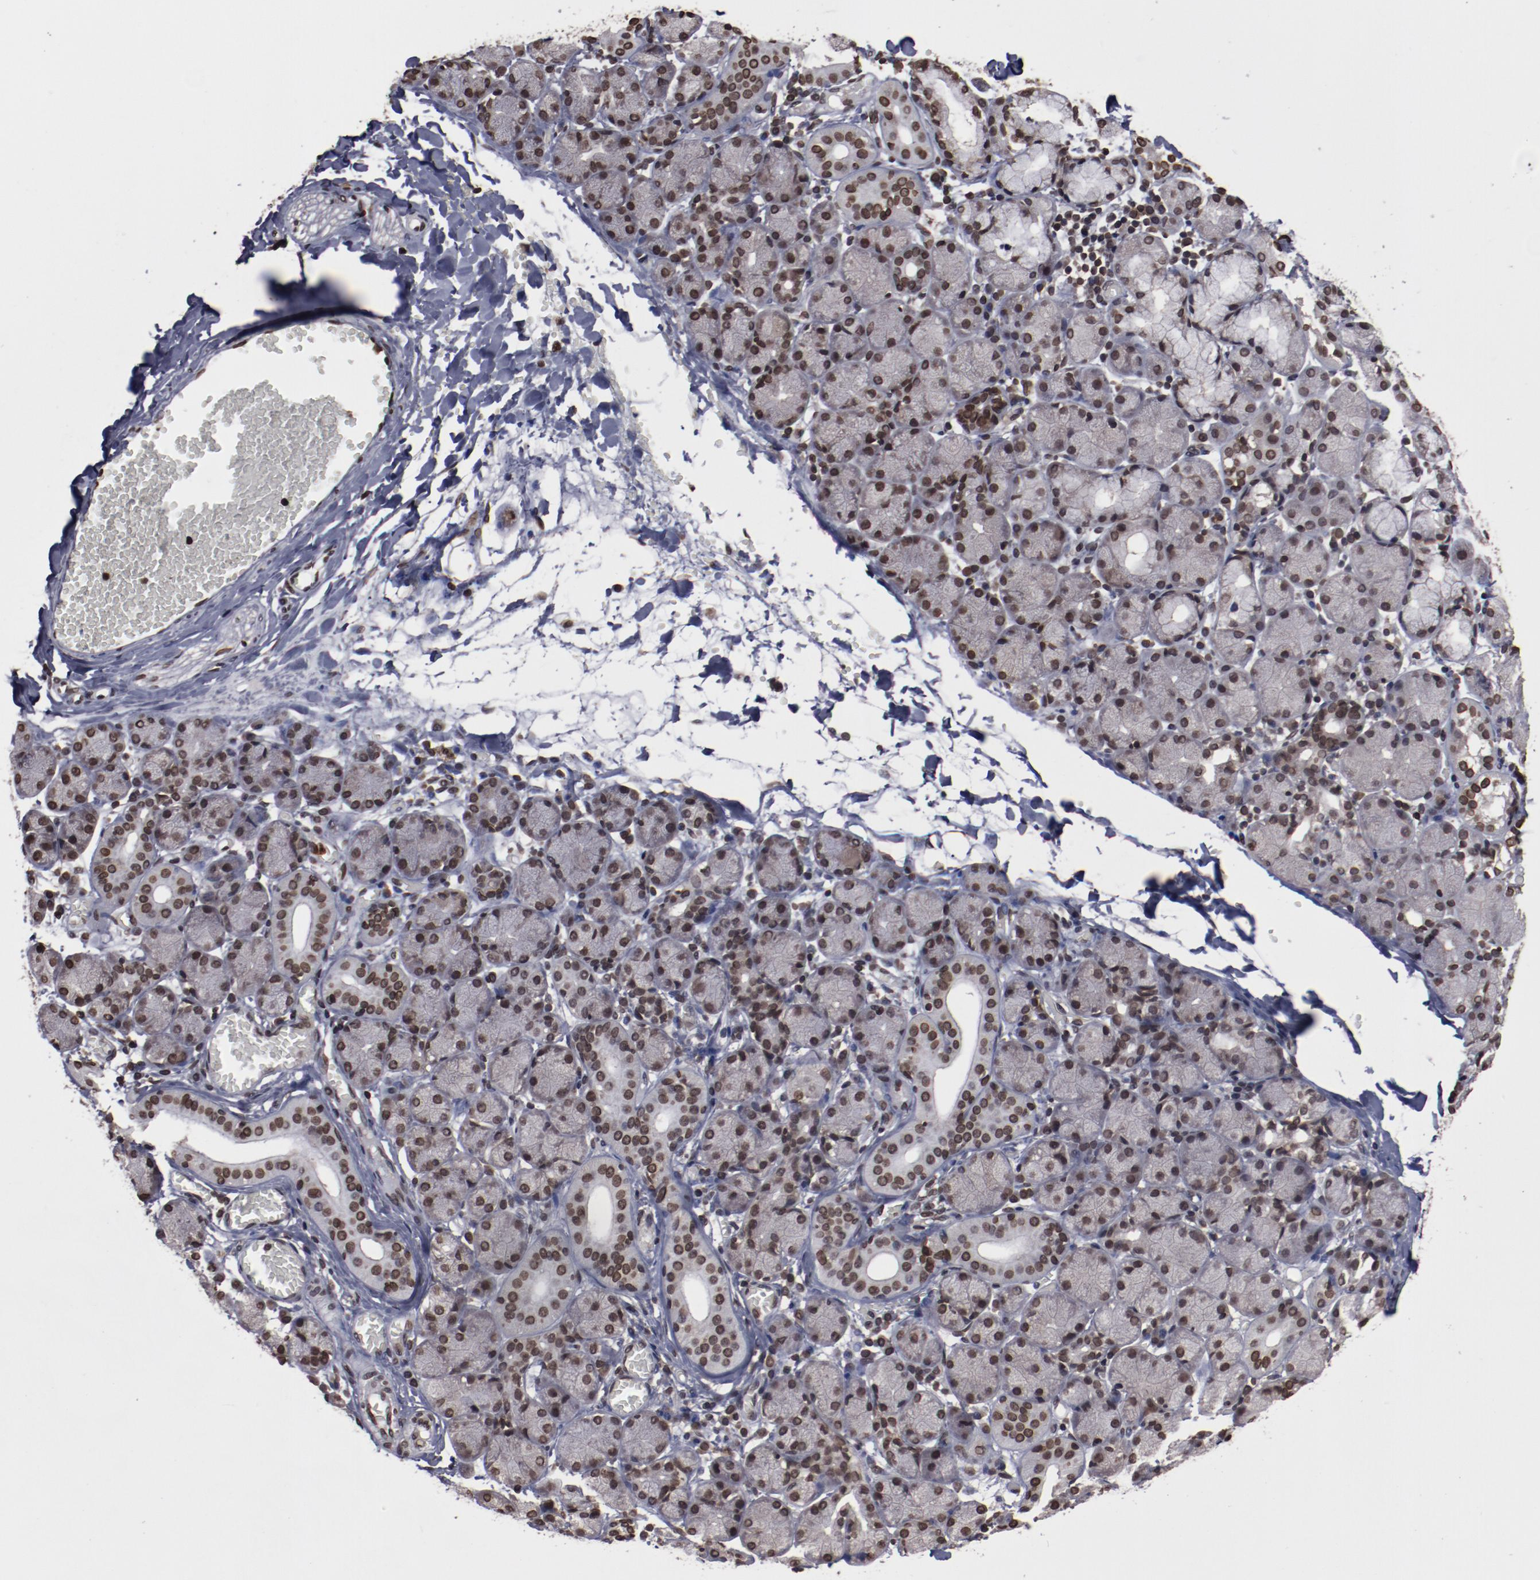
{"staining": {"intensity": "weak", "quantity": ">75%", "location": "nuclear"}, "tissue": "salivary gland", "cell_type": "Glandular cells", "image_type": "normal", "snomed": [{"axis": "morphology", "description": "Normal tissue, NOS"}, {"axis": "topography", "description": "Salivary gland"}], "caption": "Immunohistochemical staining of normal salivary gland exhibits low levels of weak nuclear expression in about >75% of glandular cells. The staining was performed using DAB (3,3'-diaminobenzidine) to visualize the protein expression in brown, while the nuclei were stained in blue with hematoxylin (Magnification: 20x).", "gene": "AKT1", "patient": {"sex": "female", "age": 24}}